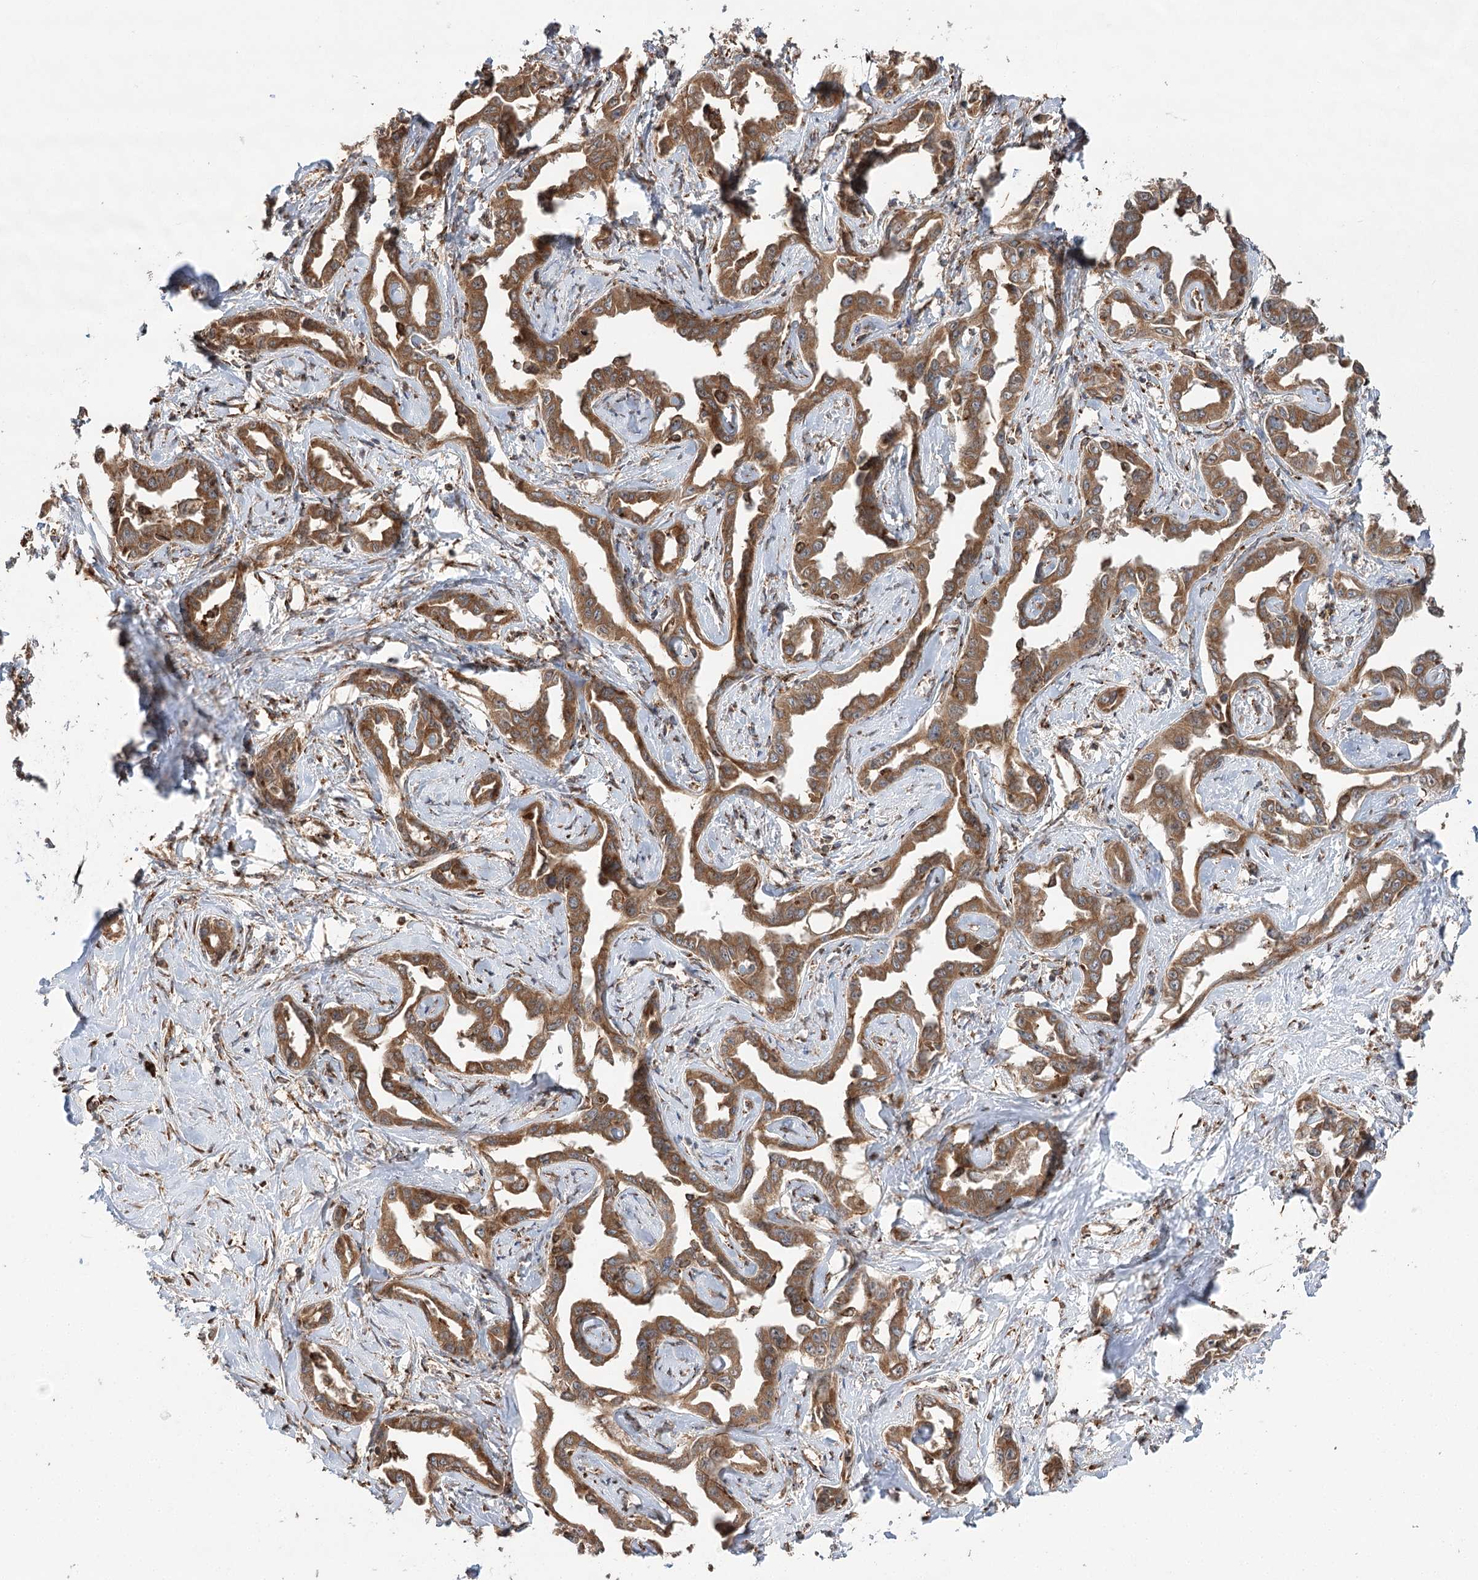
{"staining": {"intensity": "moderate", "quantity": ">75%", "location": "cytoplasmic/membranous"}, "tissue": "liver cancer", "cell_type": "Tumor cells", "image_type": "cancer", "snomed": [{"axis": "morphology", "description": "Cholangiocarcinoma"}, {"axis": "topography", "description": "Liver"}], "caption": "Immunohistochemical staining of human liver cancer (cholangiocarcinoma) demonstrates medium levels of moderate cytoplasmic/membranous protein positivity in about >75% of tumor cells.", "gene": "DNAJB14", "patient": {"sex": "male", "age": 59}}